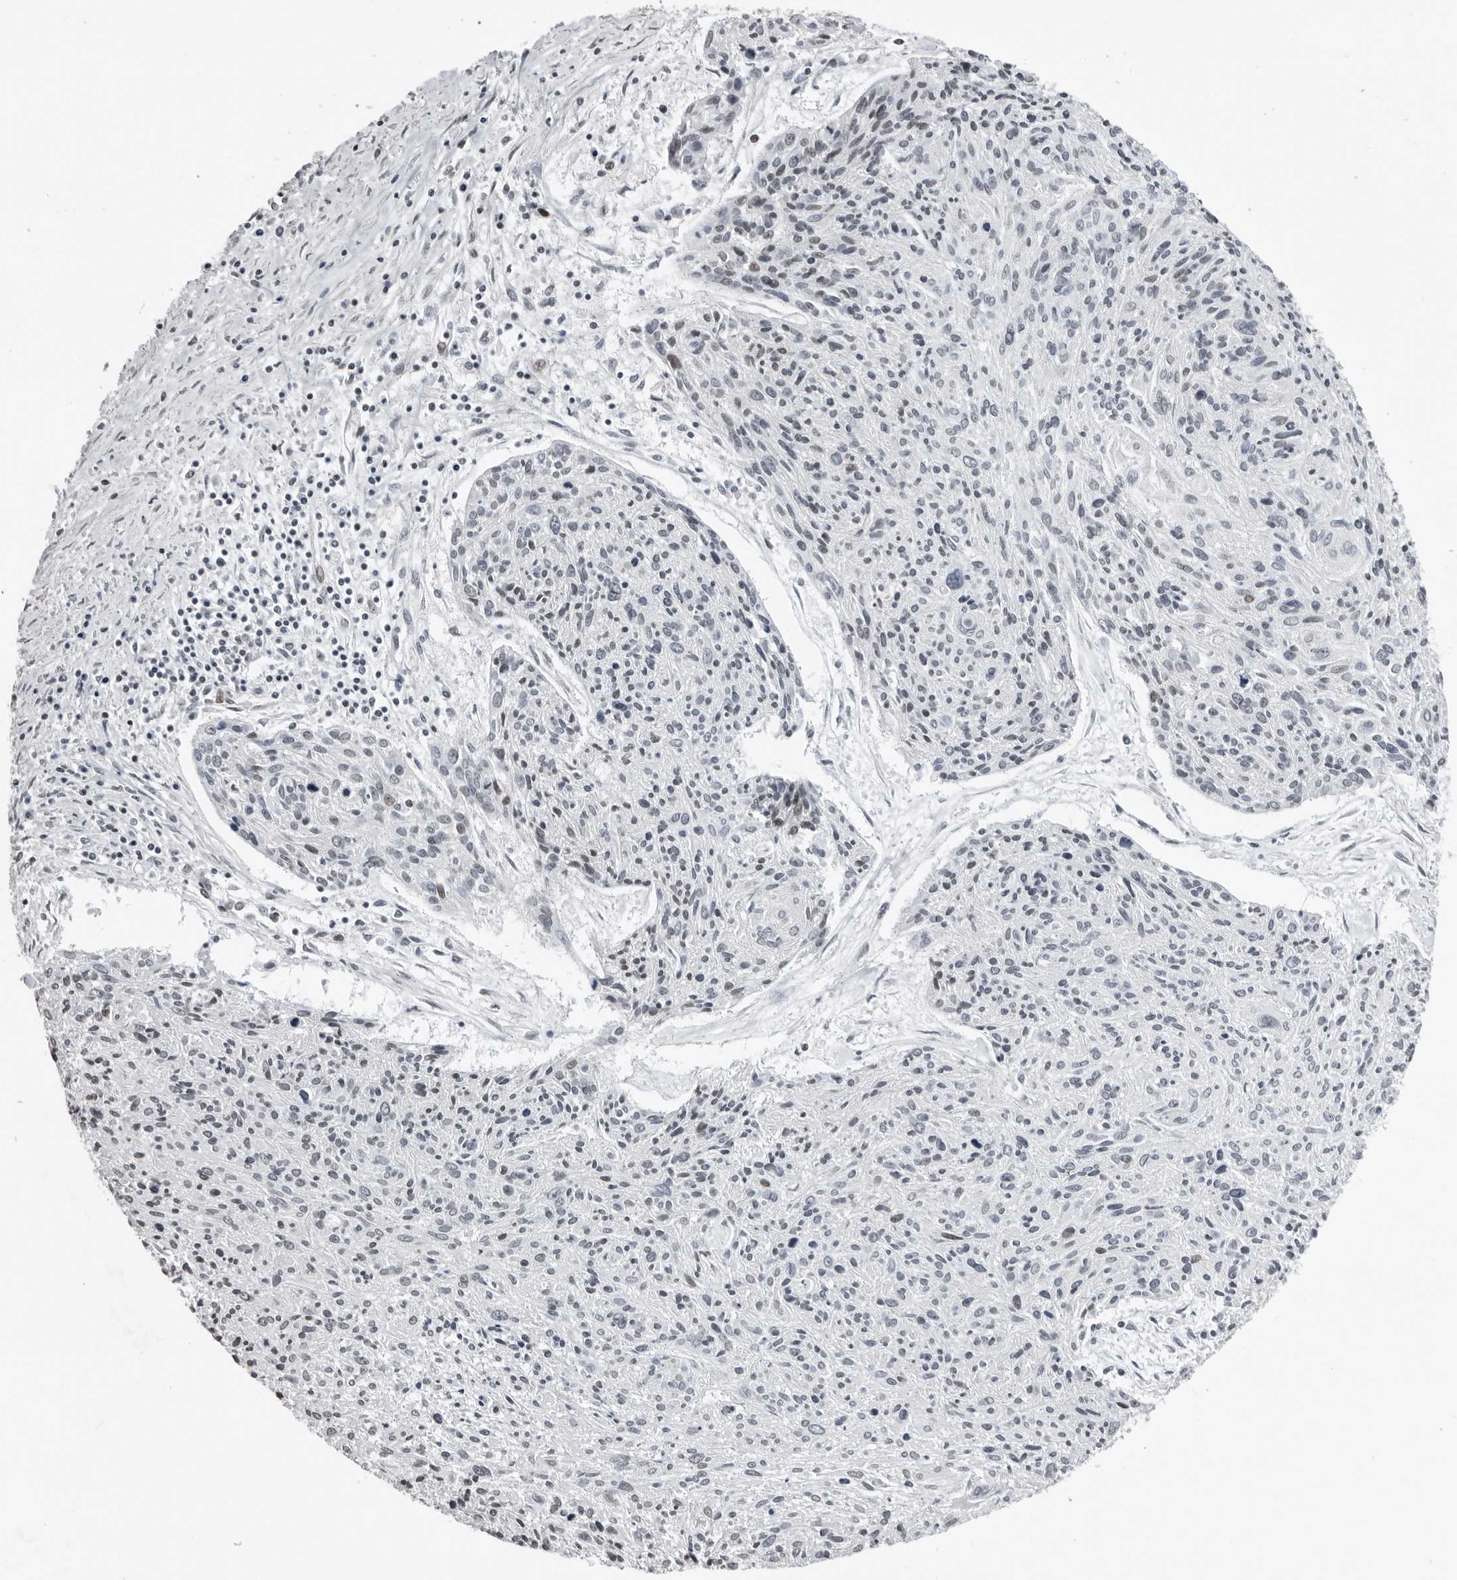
{"staining": {"intensity": "negative", "quantity": "none", "location": "none"}, "tissue": "cervical cancer", "cell_type": "Tumor cells", "image_type": "cancer", "snomed": [{"axis": "morphology", "description": "Squamous cell carcinoma, NOS"}, {"axis": "topography", "description": "Cervix"}], "caption": "DAB (3,3'-diaminobenzidine) immunohistochemical staining of human cervical cancer (squamous cell carcinoma) exhibits no significant staining in tumor cells.", "gene": "ORC1", "patient": {"sex": "female", "age": 51}}